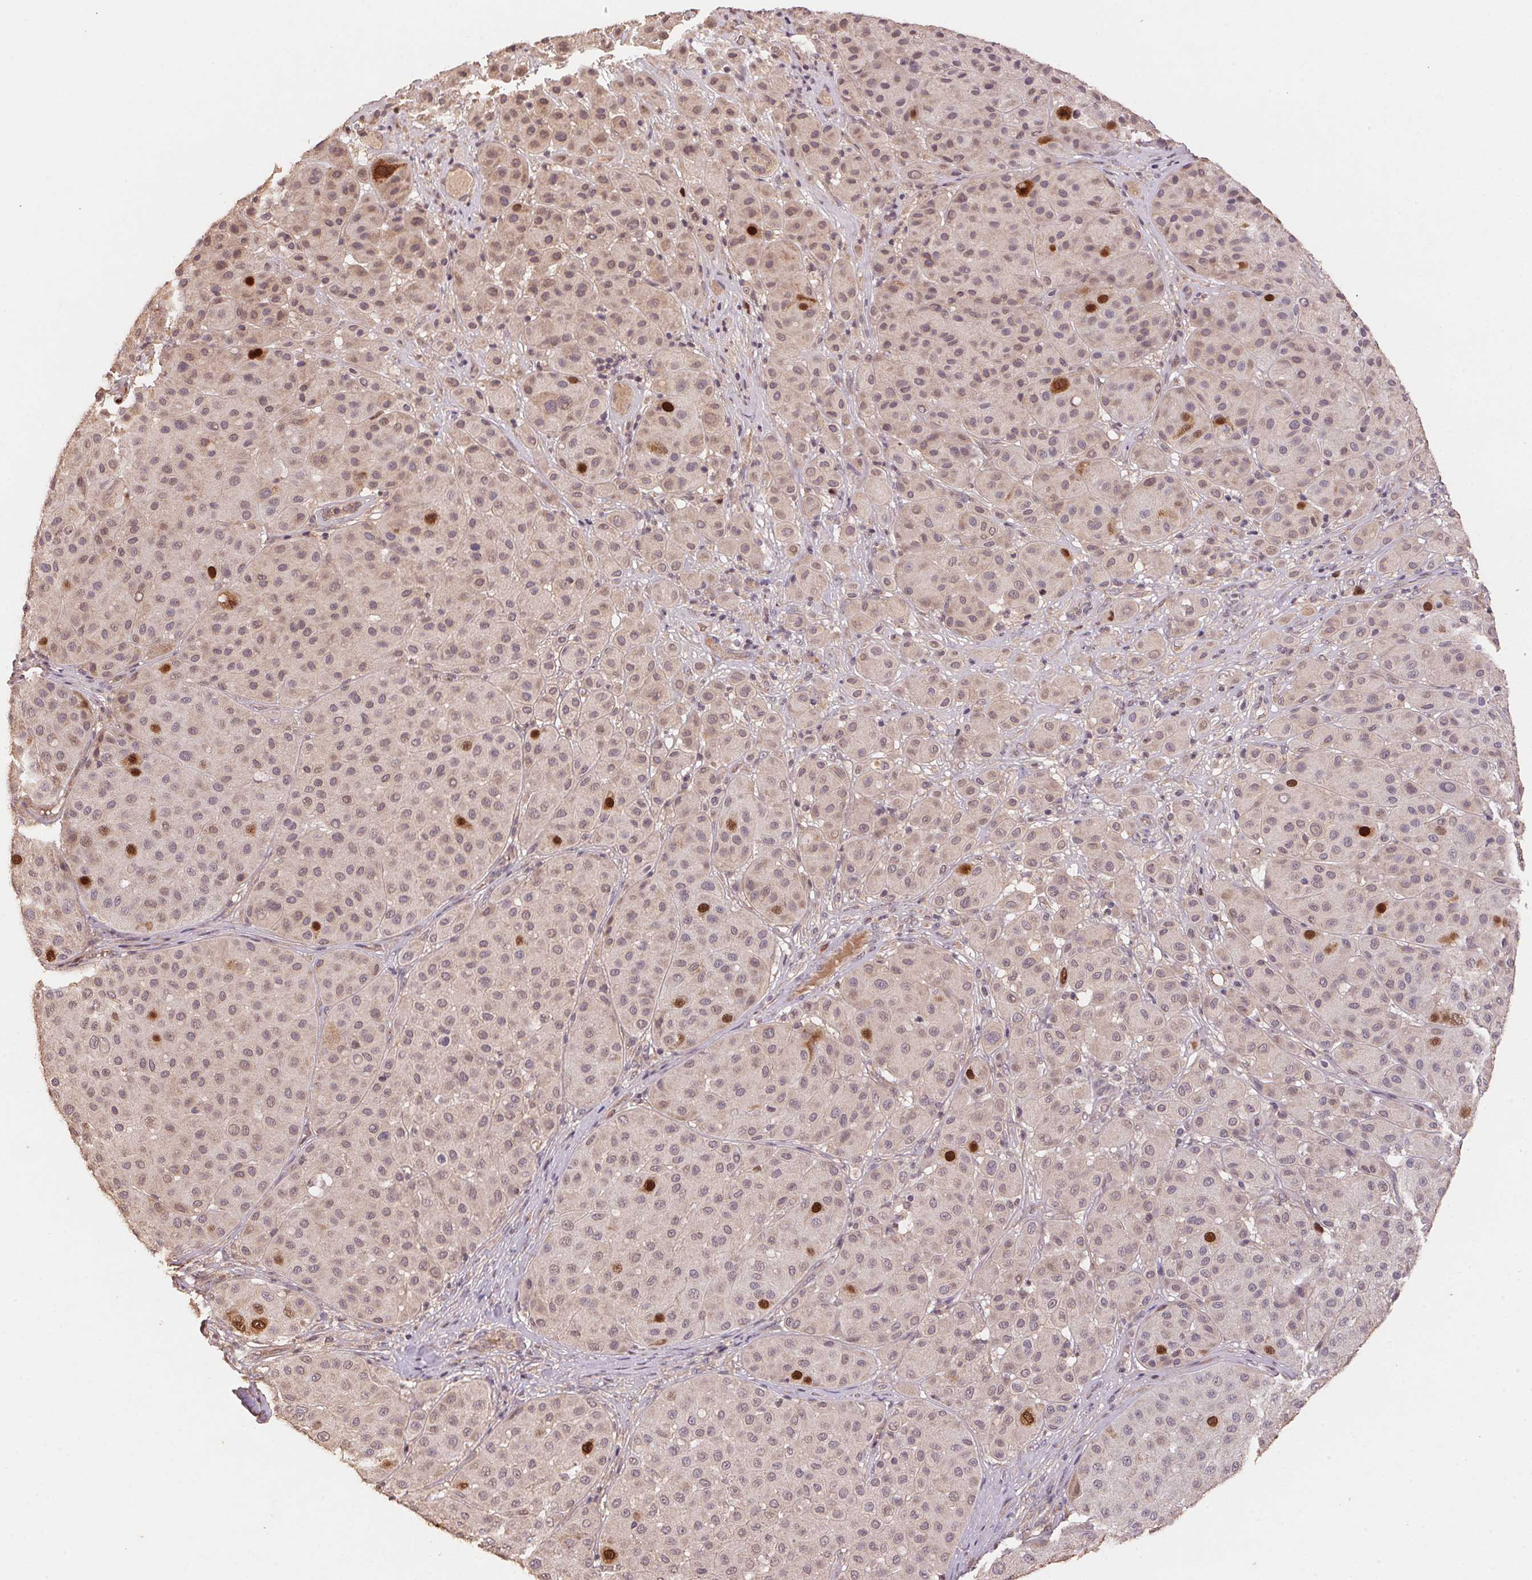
{"staining": {"intensity": "strong", "quantity": "<25%", "location": "nuclear"}, "tissue": "melanoma", "cell_type": "Tumor cells", "image_type": "cancer", "snomed": [{"axis": "morphology", "description": "Malignant melanoma, Metastatic site"}, {"axis": "topography", "description": "Smooth muscle"}], "caption": "Melanoma was stained to show a protein in brown. There is medium levels of strong nuclear expression in approximately <25% of tumor cells.", "gene": "CENPF", "patient": {"sex": "male", "age": 41}}